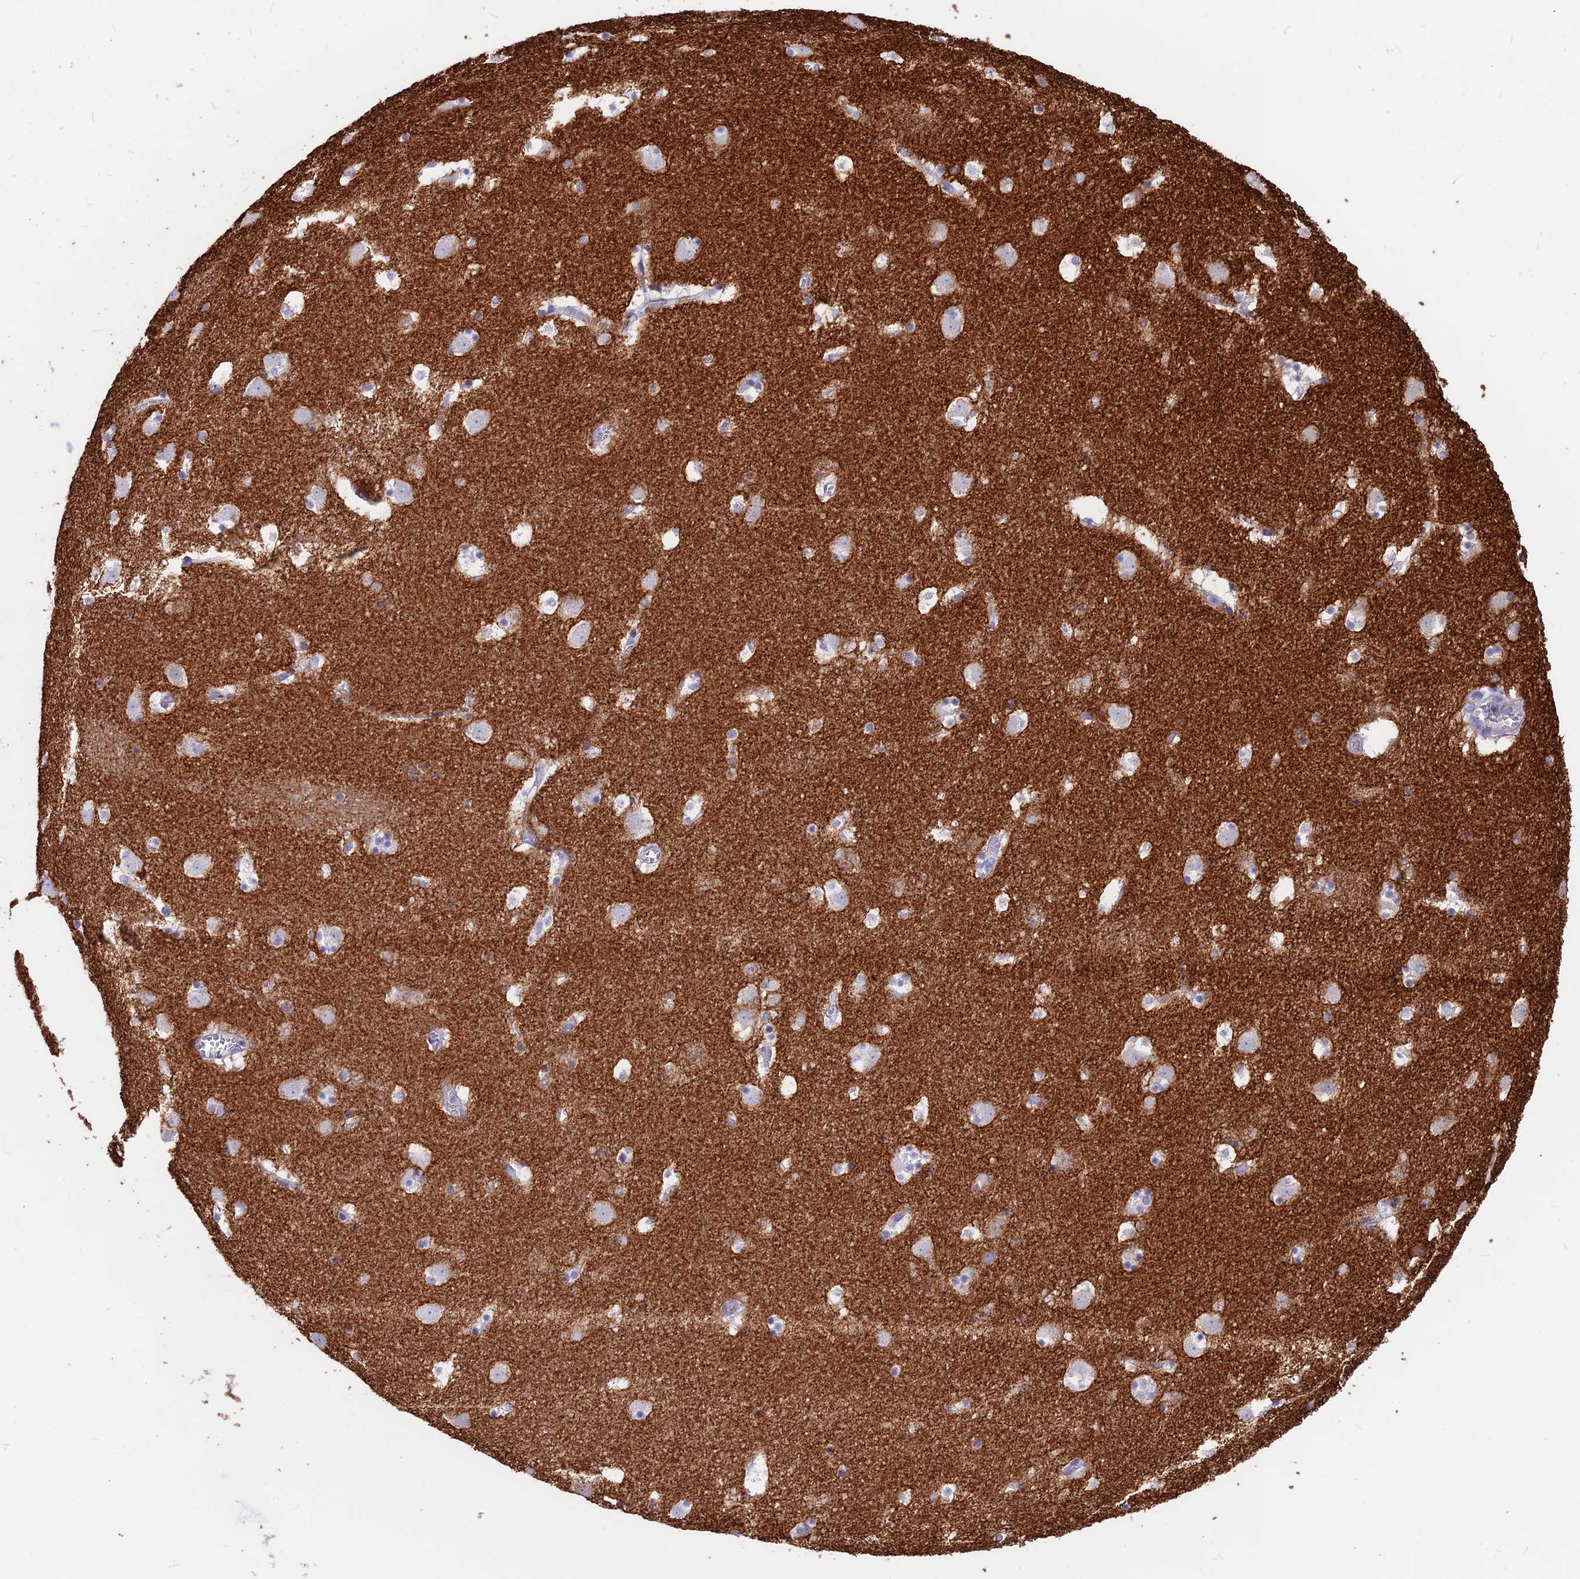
{"staining": {"intensity": "moderate", "quantity": "<25%", "location": "cytoplasmic/membranous"}, "tissue": "caudate", "cell_type": "Glial cells", "image_type": "normal", "snomed": [{"axis": "morphology", "description": "Normal tissue, NOS"}, {"axis": "topography", "description": "Lateral ventricle wall"}], "caption": "Immunohistochemical staining of unremarkable human caudate reveals <25% levels of moderate cytoplasmic/membranous protein staining in approximately <25% of glial cells. The staining was performed using DAB (3,3'-diaminobenzidine), with brown indicating positive protein expression. Nuclei are stained blue with hematoxylin.", "gene": "SNAP91", "patient": {"sex": "male", "age": 45}}